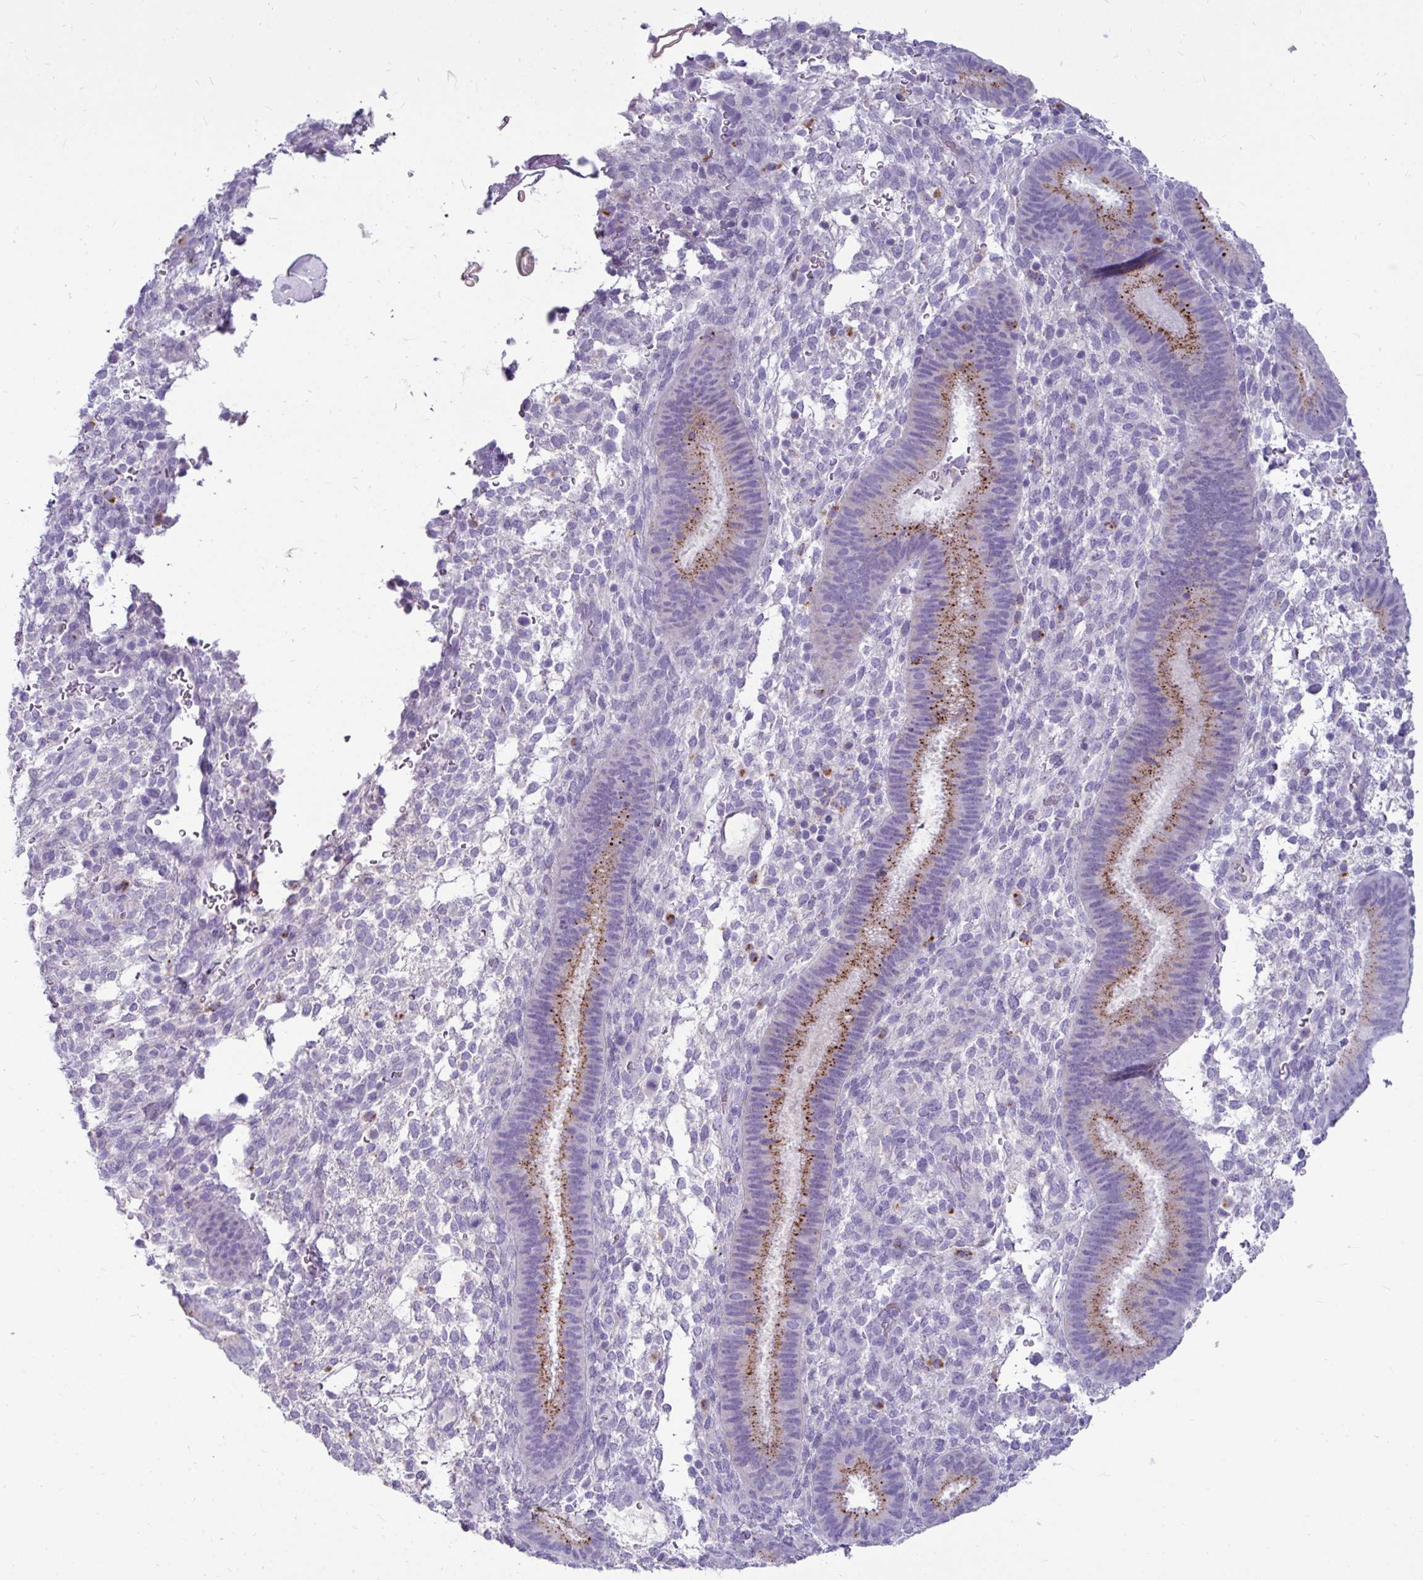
{"staining": {"intensity": "negative", "quantity": "none", "location": "none"}, "tissue": "endometrium", "cell_type": "Cells in endometrial stroma", "image_type": "normal", "snomed": [{"axis": "morphology", "description": "Normal tissue, NOS"}, {"axis": "topography", "description": "Endometrium"}], "caption": "High power microscopy micrograph of an immunohistochemistry image of benign endometrium, revealing no significant staining in cells in endometrial stroma.", "gene": "CTSZ", "patient": {"sex": "female", "age": 39}}